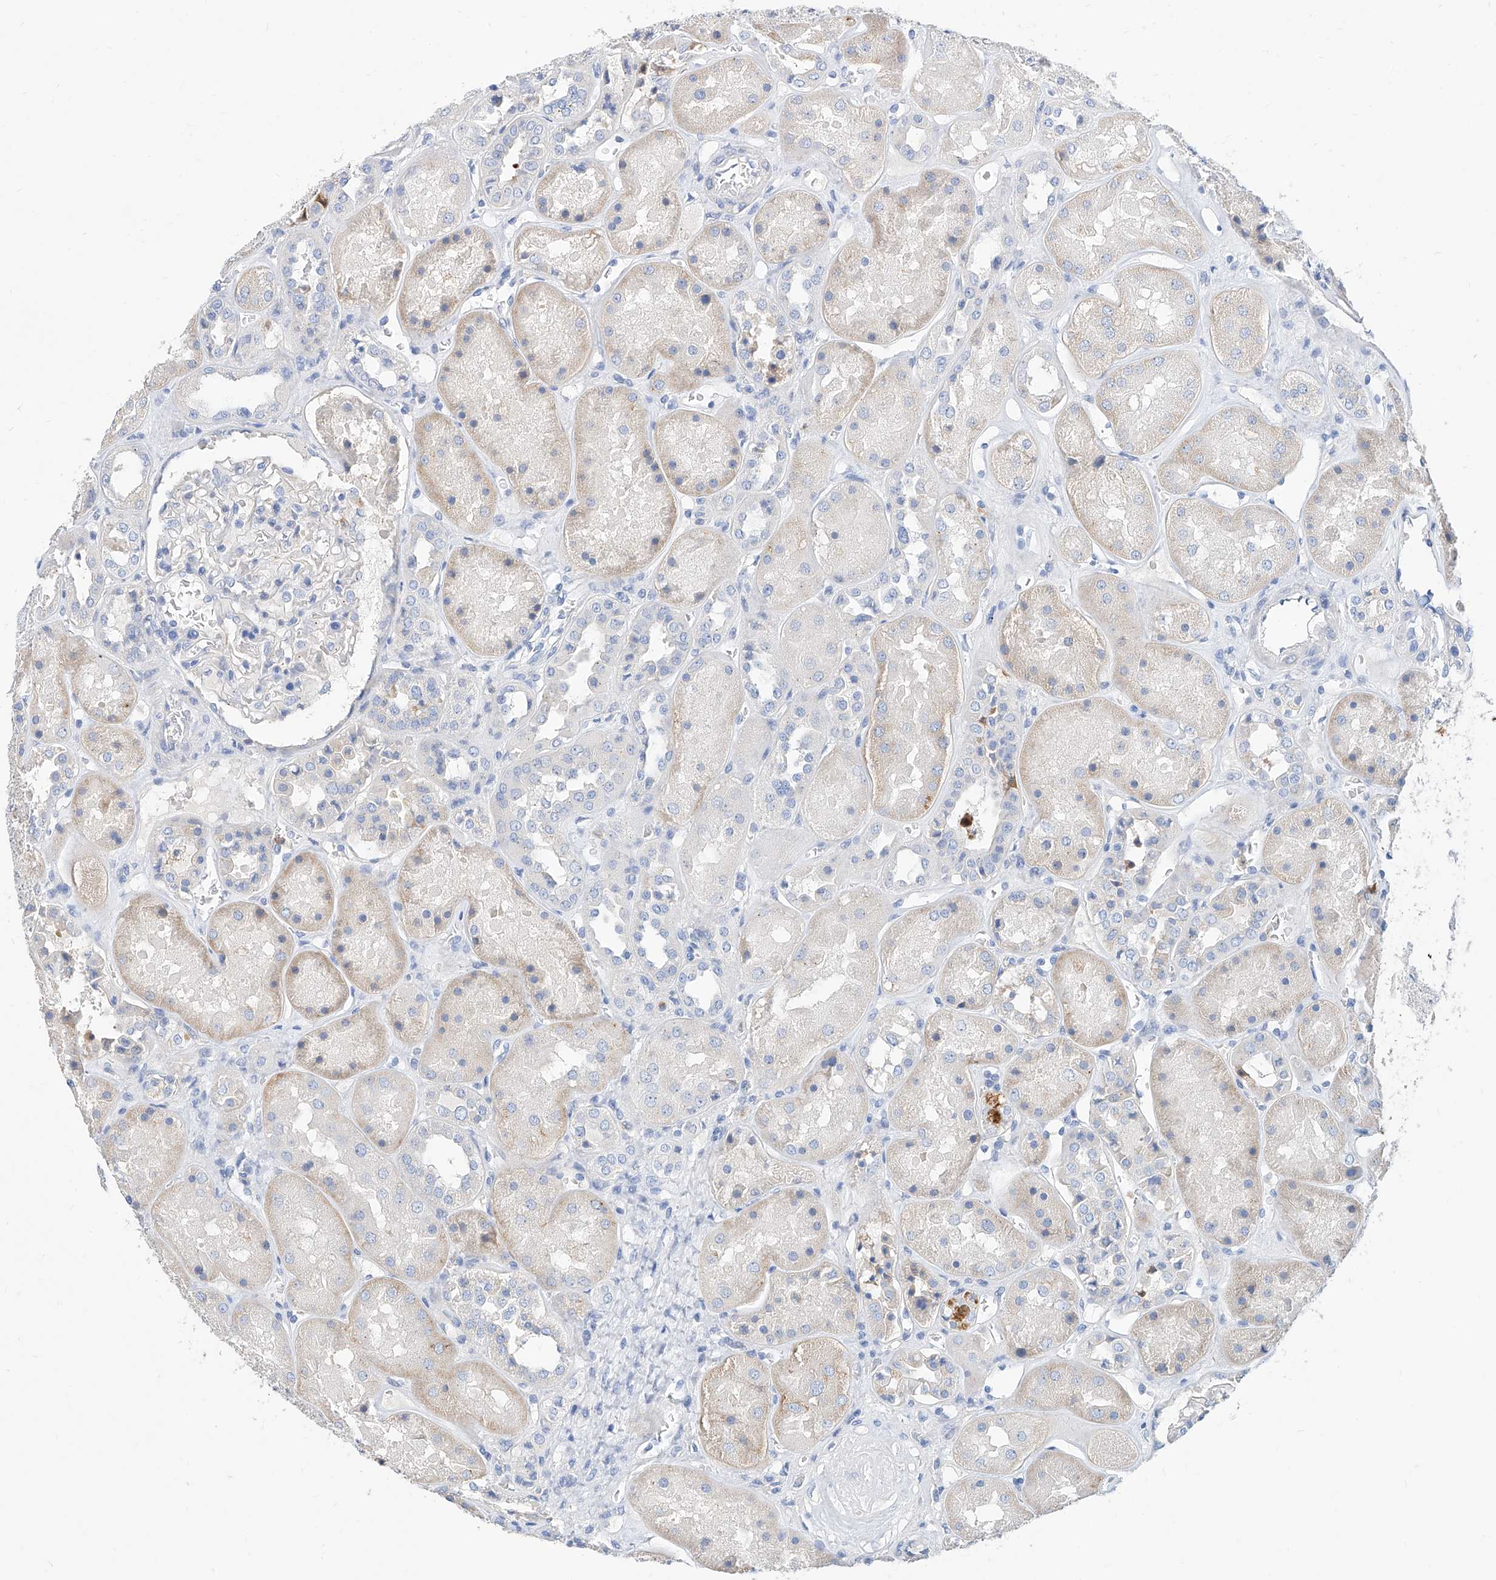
{"staining": {"intensity": "negative", "quantity": "none", "location": "none"}, "tissue": "kidney", "cell_type": "Cells in glomeruli", "image_type": "normal", "snomed": [{"axis": "morphology", "description": "Normal tissue, NOS"}, {"axis": "topography", "description": "Kidney"}], "caption": "An image of kidney stained for a protein shows no brown staining in cells in glomeruli.", "gene": "SLC25A29", "patient": {"sex": "male", "age": 70}}